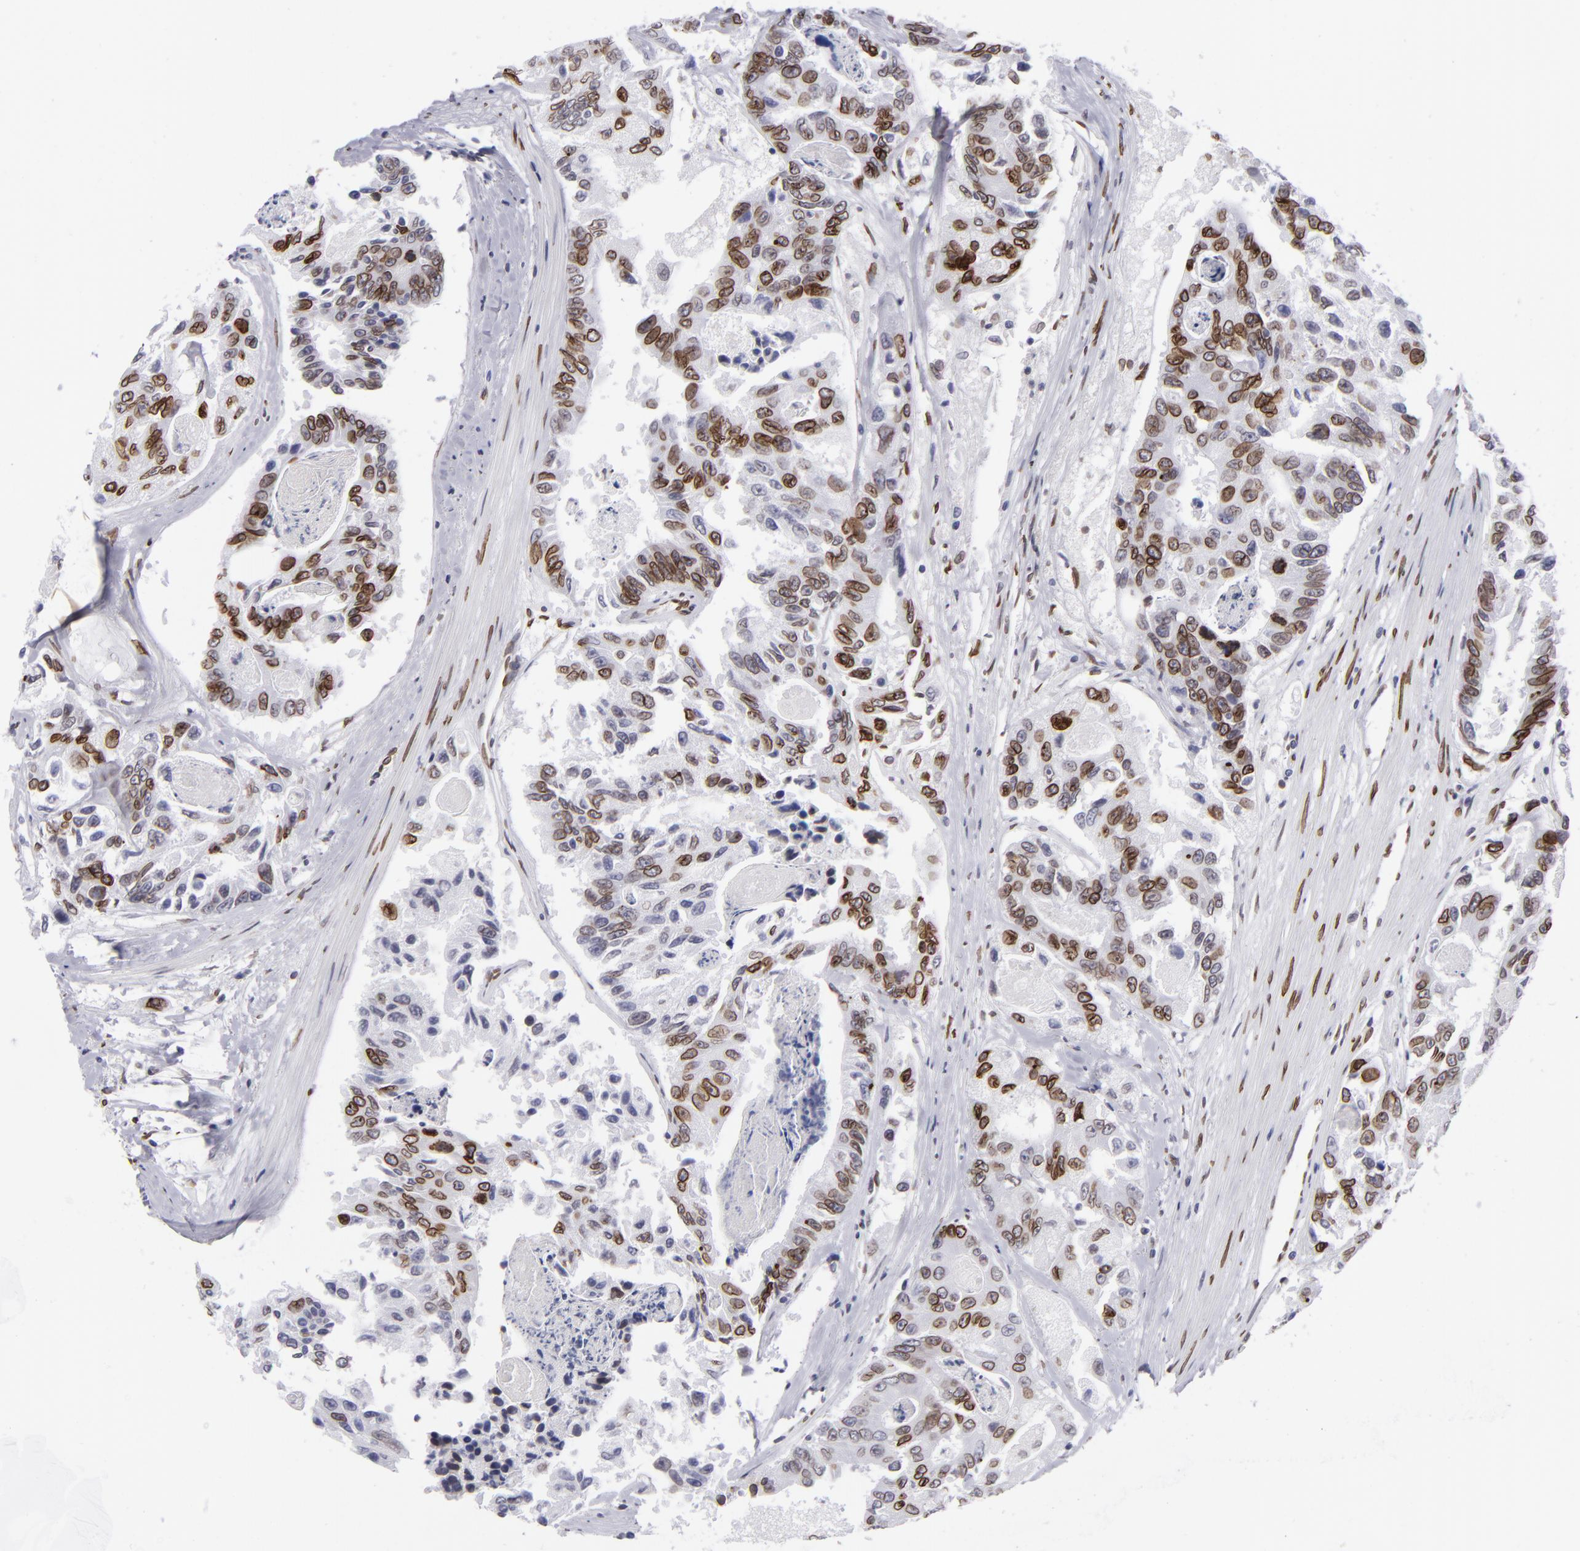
{"staining": {"intensity": "strong", "quantity": "25%-75%", "location": "cytoplasmic/membranous,nuclear"}, "tissue": "colorectal cancer", "cell_type": "Tumor cells", "image_type": "cancer", "snomed": [{"axis": "morphology", "description": "Adenocarcinoma, NOS"}, {"axis": "topography", "description": "Colon"}], "caption": "Adenocarcinoma (colorectal) stained for a protein (brown) shows strong cytoplasmic/membranous and nuclear positive staining in about 25%-75% of tumor cells.", "gene": "EMD", "patient": {"sex": "female", "age": 86}}